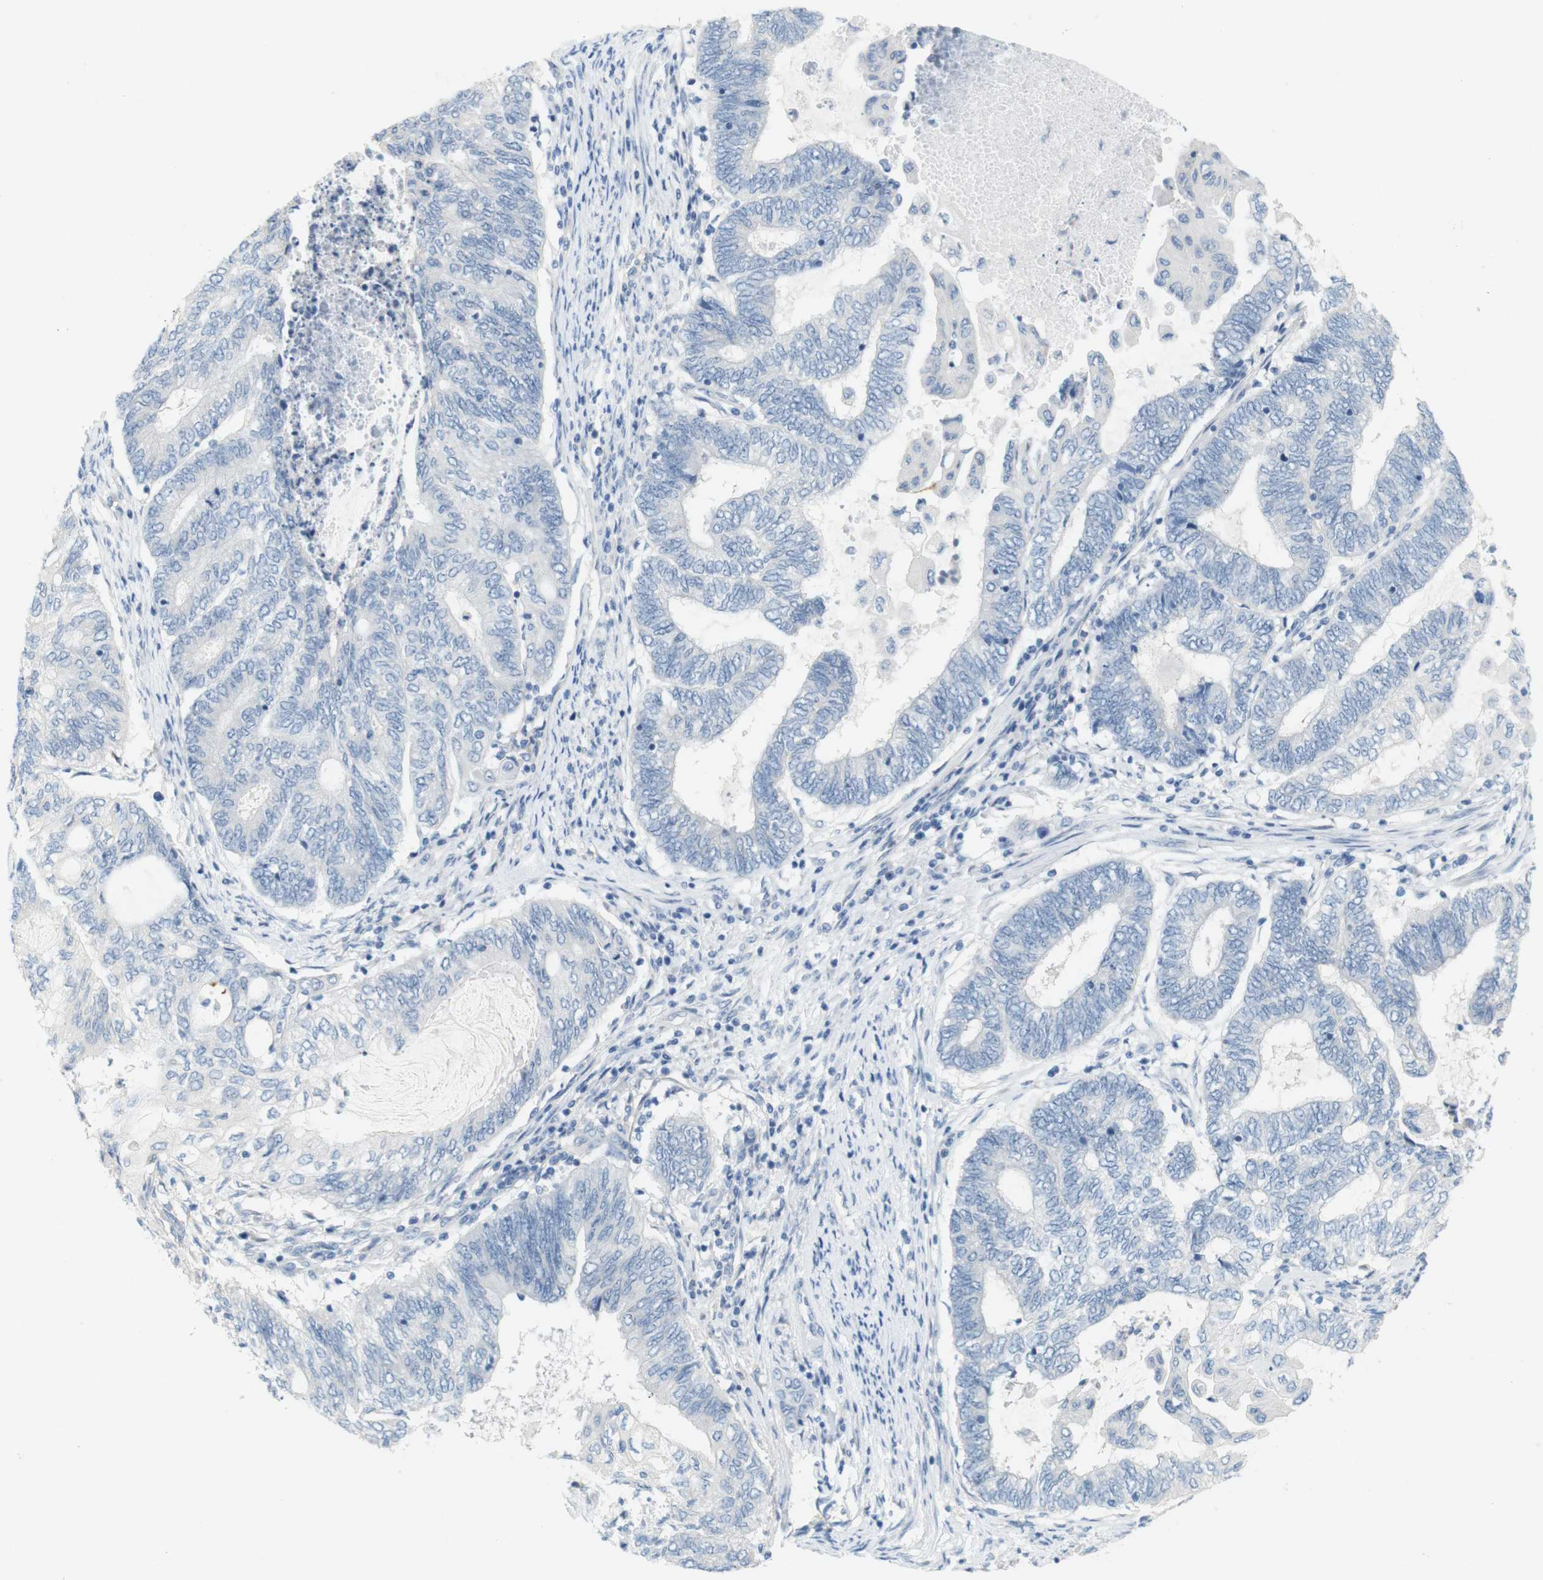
{"staining": {"intensity": "negative", "quantity": "none", "location": "none"}, "tissue": "endometrial cancer", "cell_type": "Tumor cells", "image_type": "cancer", "snomed": [{"axis": "morphology", "description": "Adenocarcinoma, NOS"}, {"axis": "topography", "description": "Uterus"}, {"axis": "topography", "description": "Endometrium"}], "caption": "Micrograph shows no protein staining in tumor cells of endometrial adenocarcinoma tissue.", "gene": "LRRK2", "patient": {"sex": "female", "age": 70}}